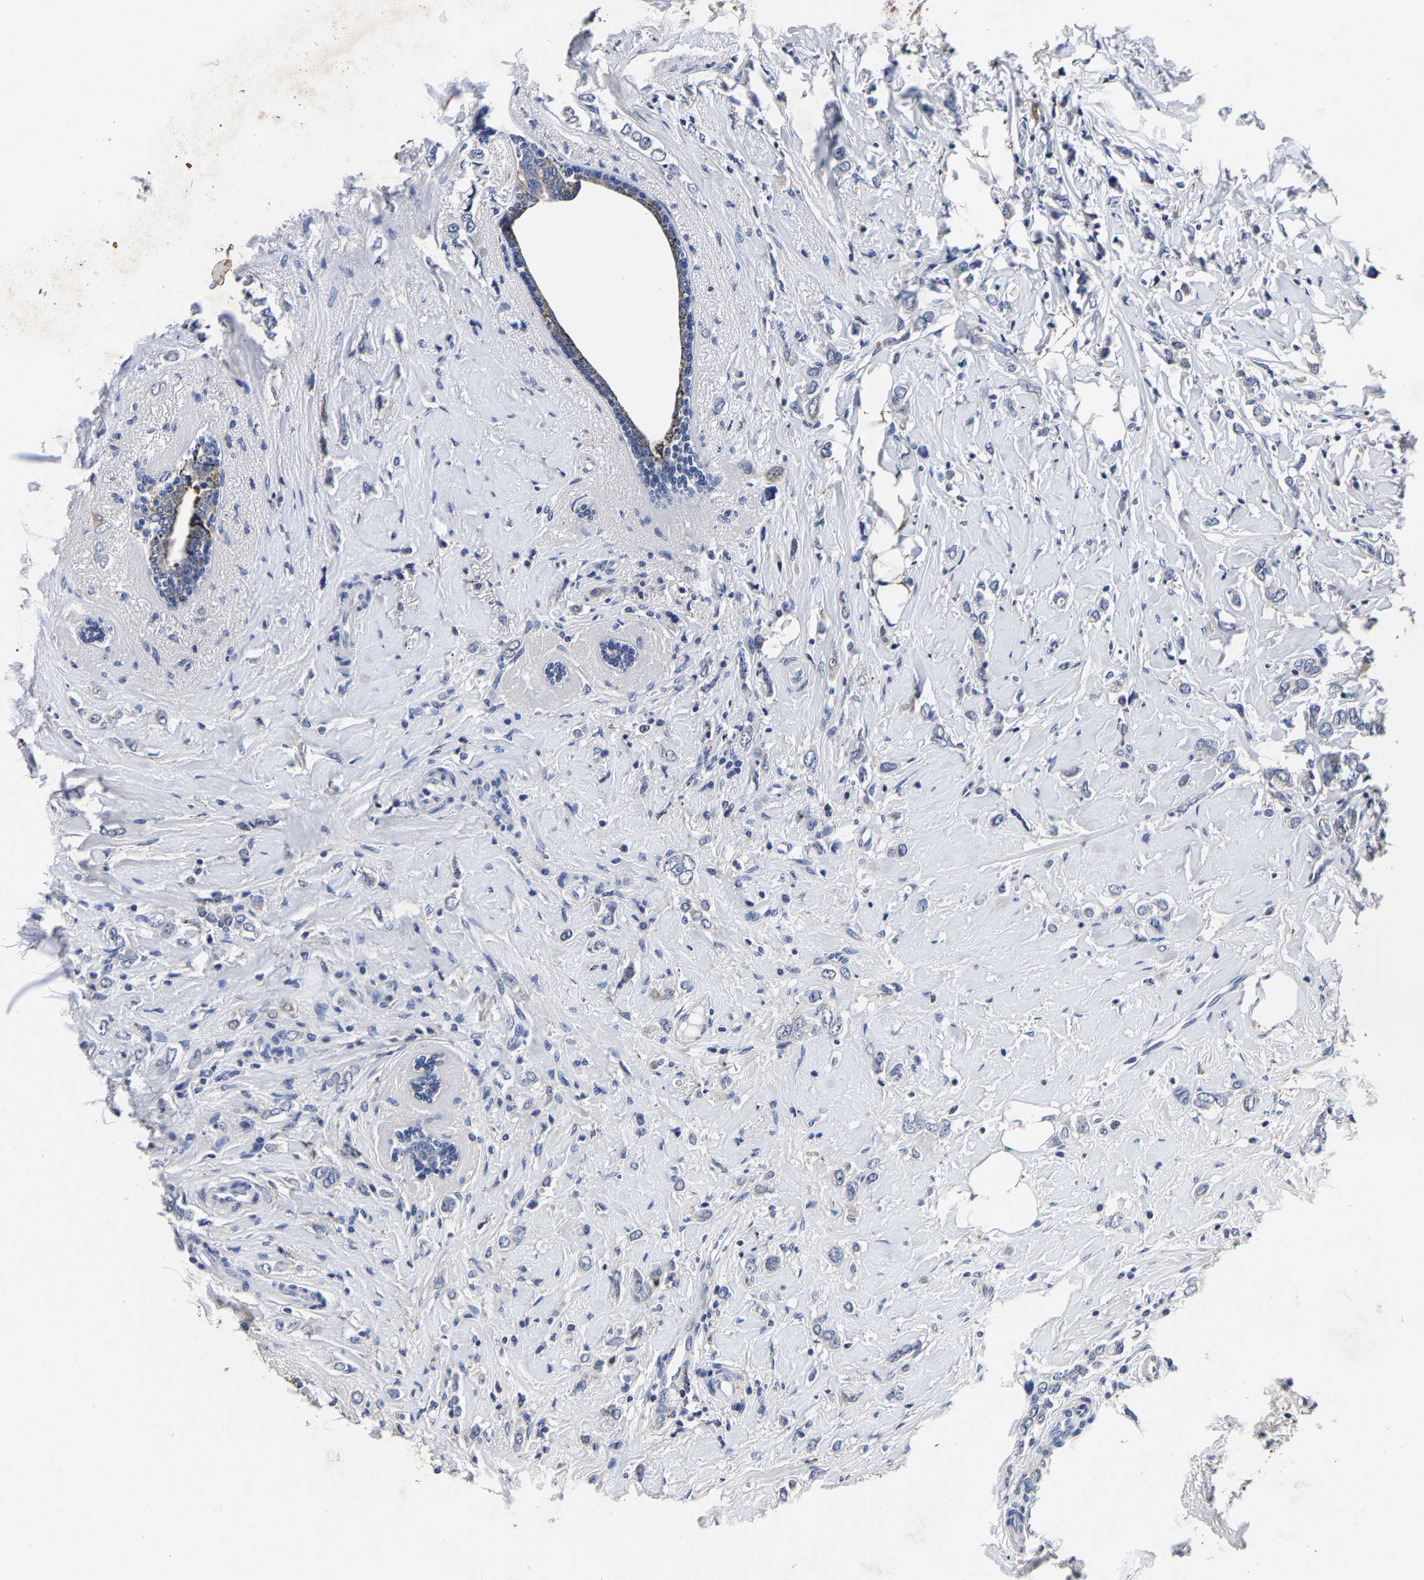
{"staining": {"intensity": "negative", "quantity": "none", "location": "none"}, "tissue": "breast cancer", "cell_type": "Tumor cells", "image_type": "cancer", "snomed": [{"axis": "morphology", "description": "Normal tissue, NOS"}, {"axis": "morphology", "description": "Lobular carcinoma"}, {"axis": "topography", "description": "Breast"}], "caption": "There is no significant expression in tumor cells of breast lobular carcinoma.", "gene": "PSPH", "patient": {"sex": "female", "age": 47}}